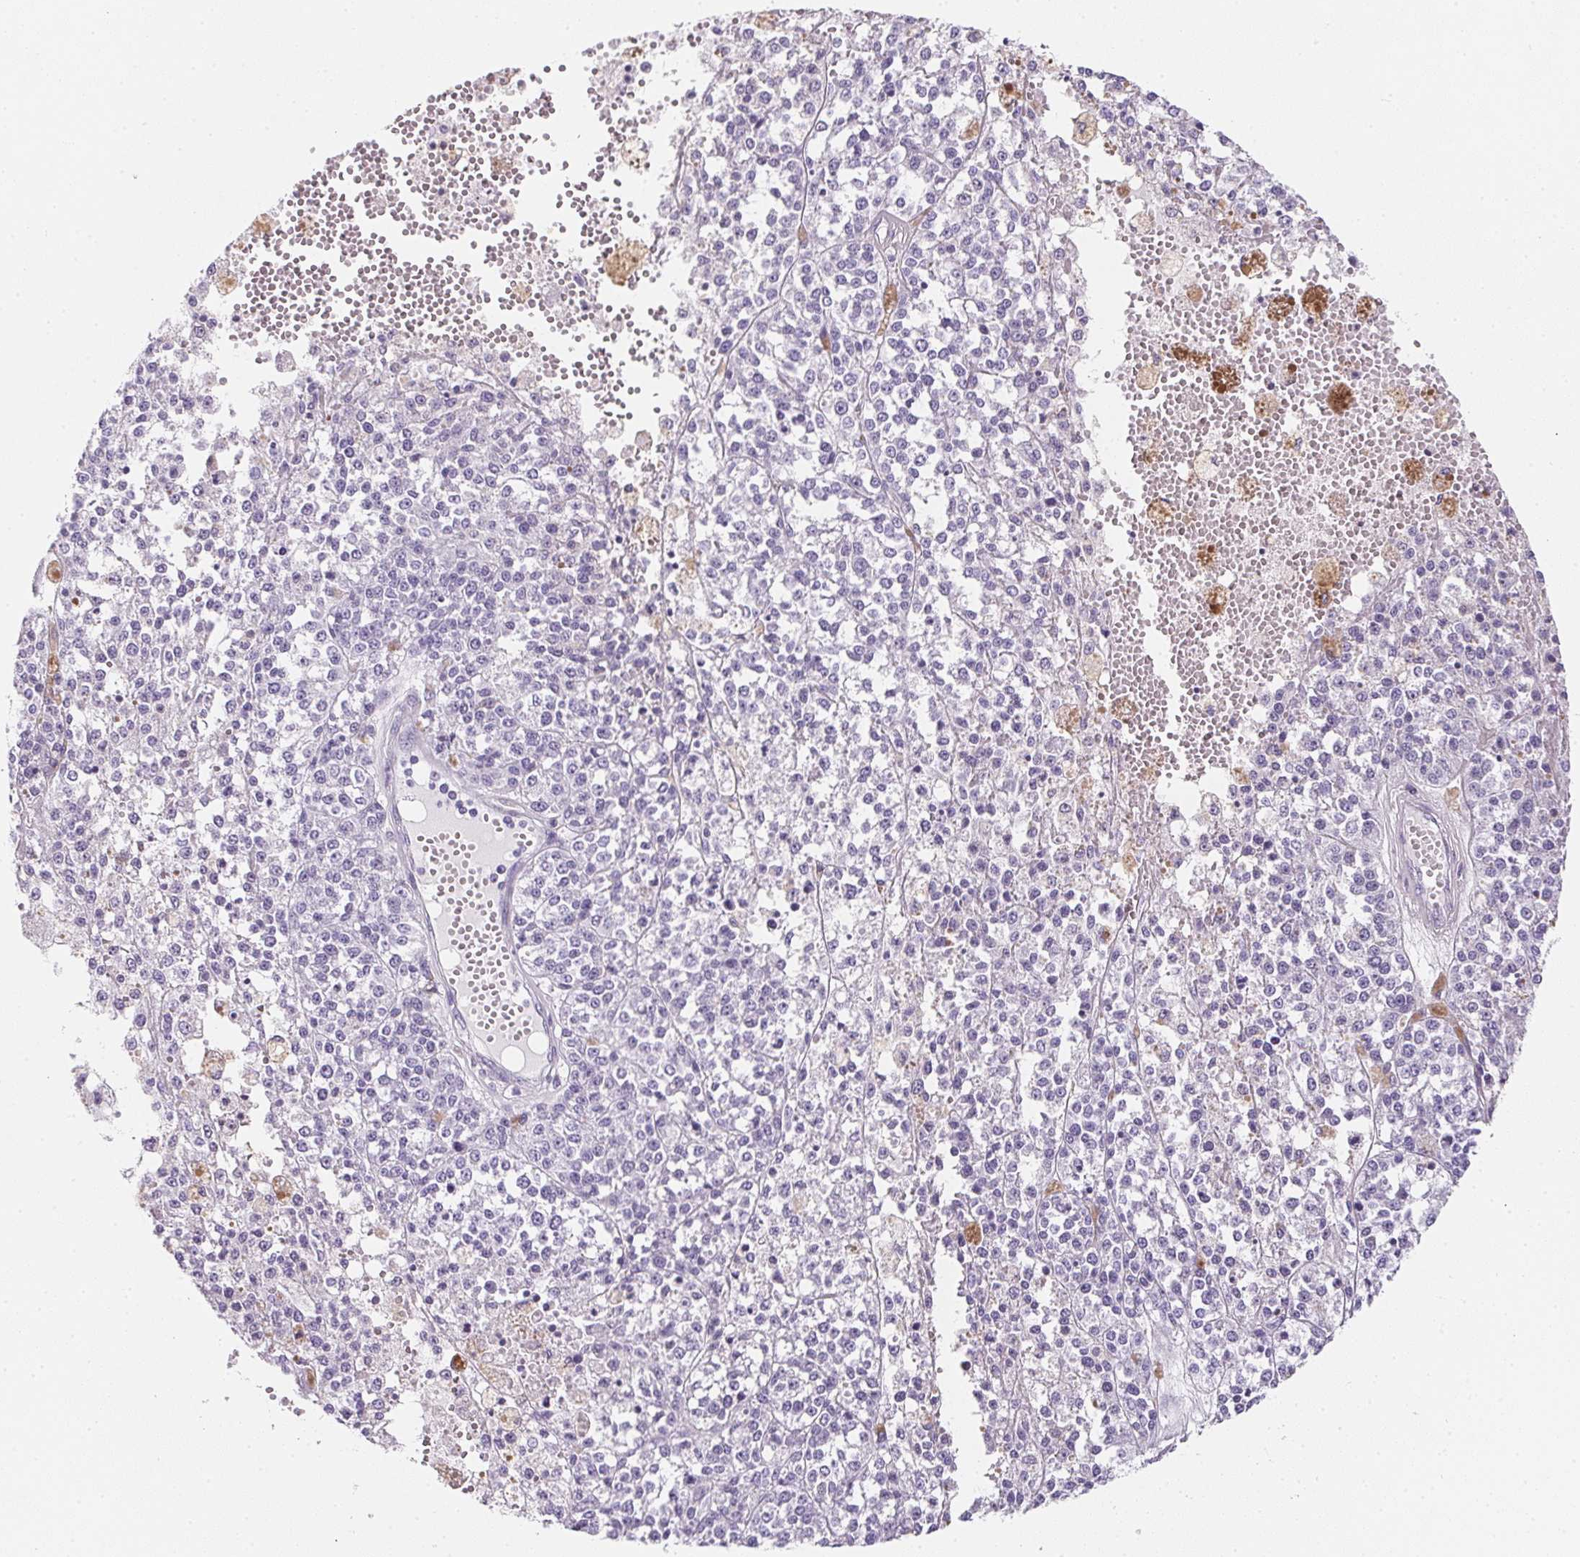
{"staining": {"intensity": "negative", "quantity": "none", "location": "none"}, "tissue": "melanoma", "cell_type": "Tumor cells", "image_type": "cancer", "snomed": [{"axis": "morphology", "description": "Malignant melanoma, Metastatic site"}, {"axis": "topography", "description": "Lymph node"}], "caption": "DAB immunohistochemical staining of human malignant melanoma (metastatic site) demonstrates no significant staining in tumor cells.", "gene": "AQP5", "patient": {"sex": "female", "age": 64}}